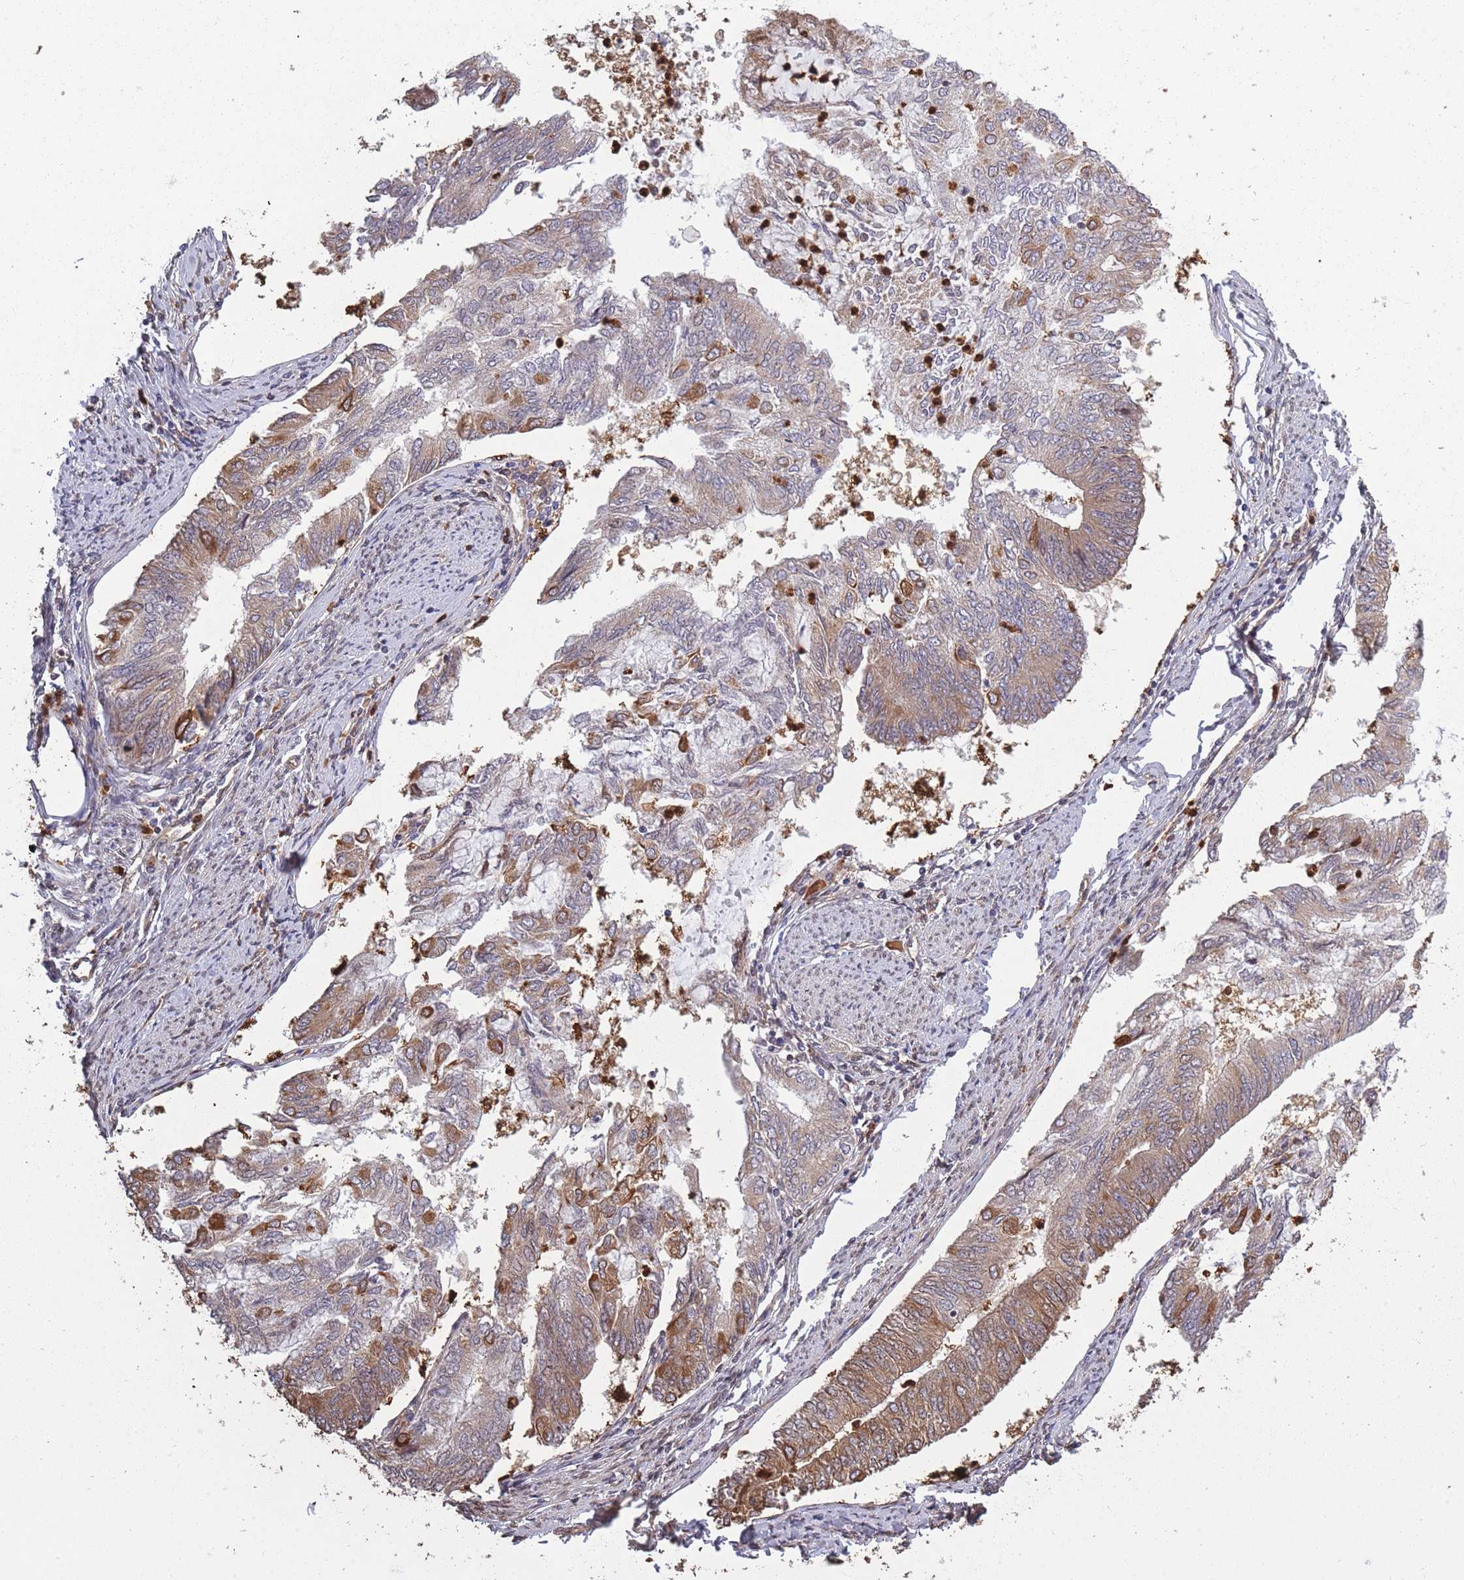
{"staining": {"intensity": "strong", "quantity": "<25%", "location": "cytoplasmic/membranous"}, "tissue": "endometrial cancer", "cell_type": "Tumor cells", "image_type": "cancer", "snomed": [{"axis": "morphology", "description": "Adenocarcinoma, NOS"}, {"axis": "topography", "description": "Endometrium"}], "caption": "Adenocarcinoma (endometrial) stained for a protein (brown) demonstrates strong cytoplasmic/membranous positive staining in about <25% of tumor cells.", "gene": "ARL13B", "patient": {"sex": "female", "age": 68}}